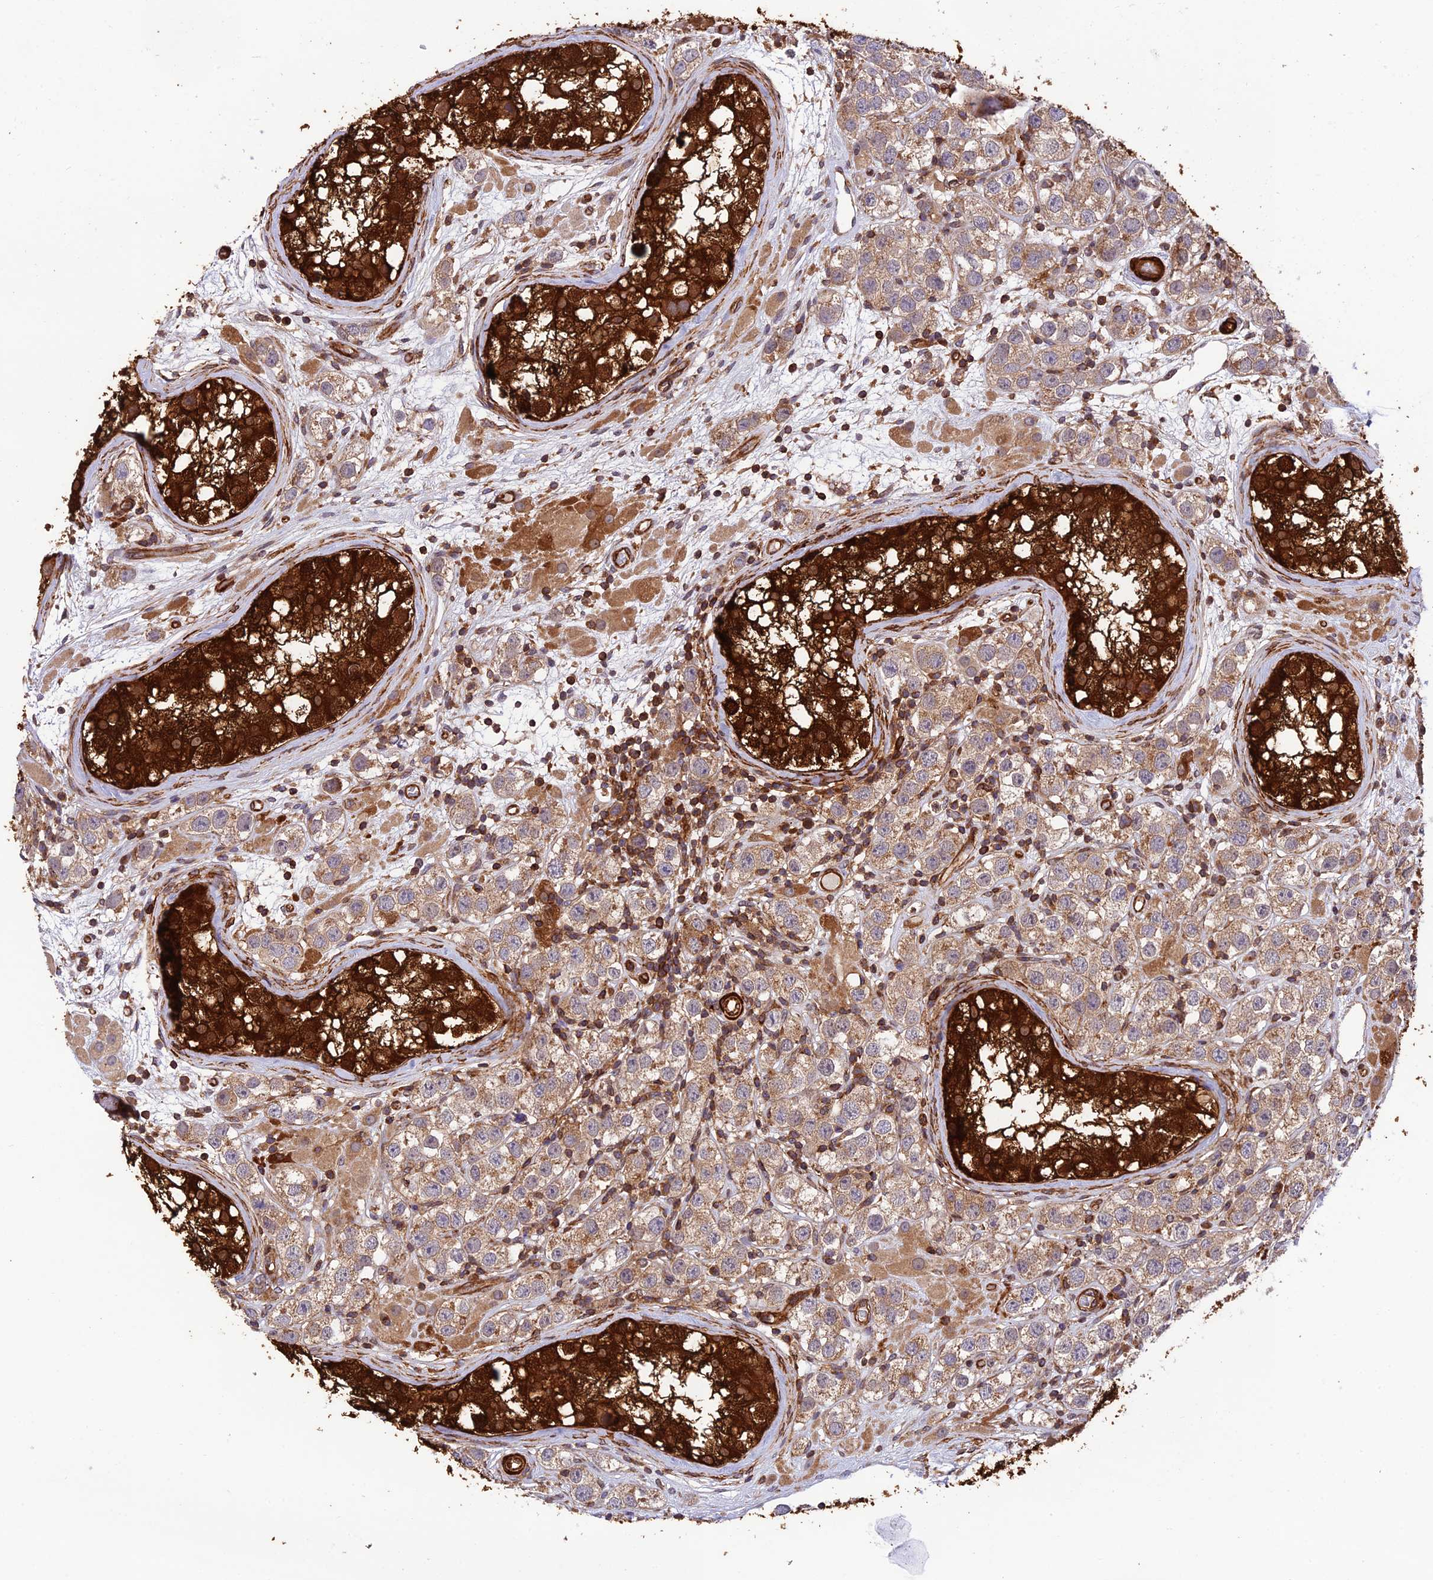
{"staining": {"intensity": "moderate", "quantity": ">75%", "location": "cytoplasmic/membranous"}, "tissue": "testis cancer", "cell_type": "Tumor cells", "image_type": "cancer", "snomed": [{"axis": "morphology", "description": "Seminoma, NOS"}, {"axis": "topography", "description": "Testis"}], "caption": "Moderate cytoplasmic/membranous positivity is seen in about >75% of tumor cells in testis cancer. (IHC, brightfield microscopy, high magnification).", "gene": "EVI5L", "patient": {"sex": "male", "age": 28}}